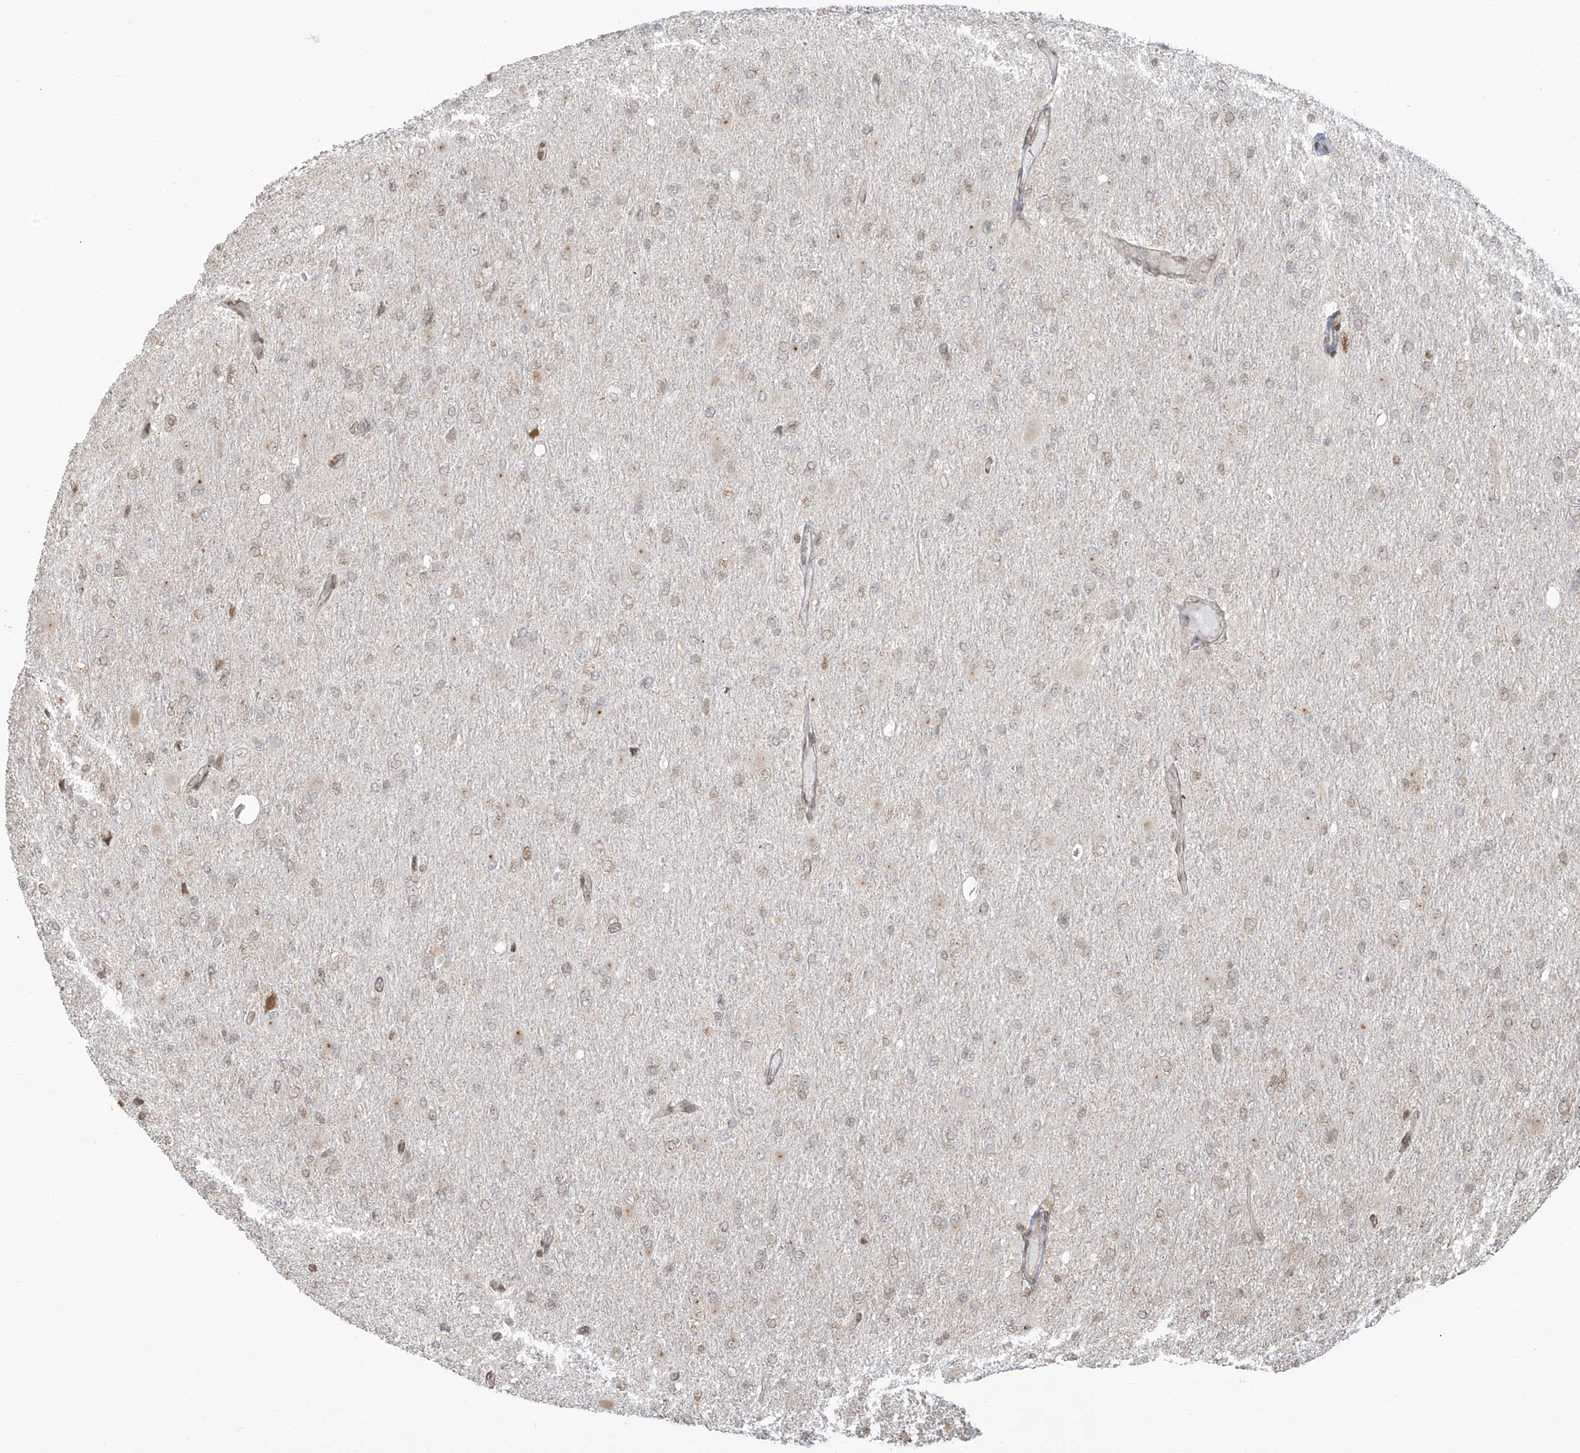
{"staining": {"intensity": "negative", "quantity": "none", "location": "none"}, "tissue": "glioma", "cell_type": "Tumor cells", "image_type": "cancer", "snomed": [{"axis": "morphology", "description": "Glioma, malignant, High grade"}, {"axis": "topography", "description": "Cerebral cortex"}], "caption": "This histopathology image is of glioma stained with immunohistochemistry (IHC) to label a protein in brown with the nuclei are counter-stained blue. There is no staining in tumor cells.", "gene": "VMP1", "patient": {"sex": "female", "age": 36}}